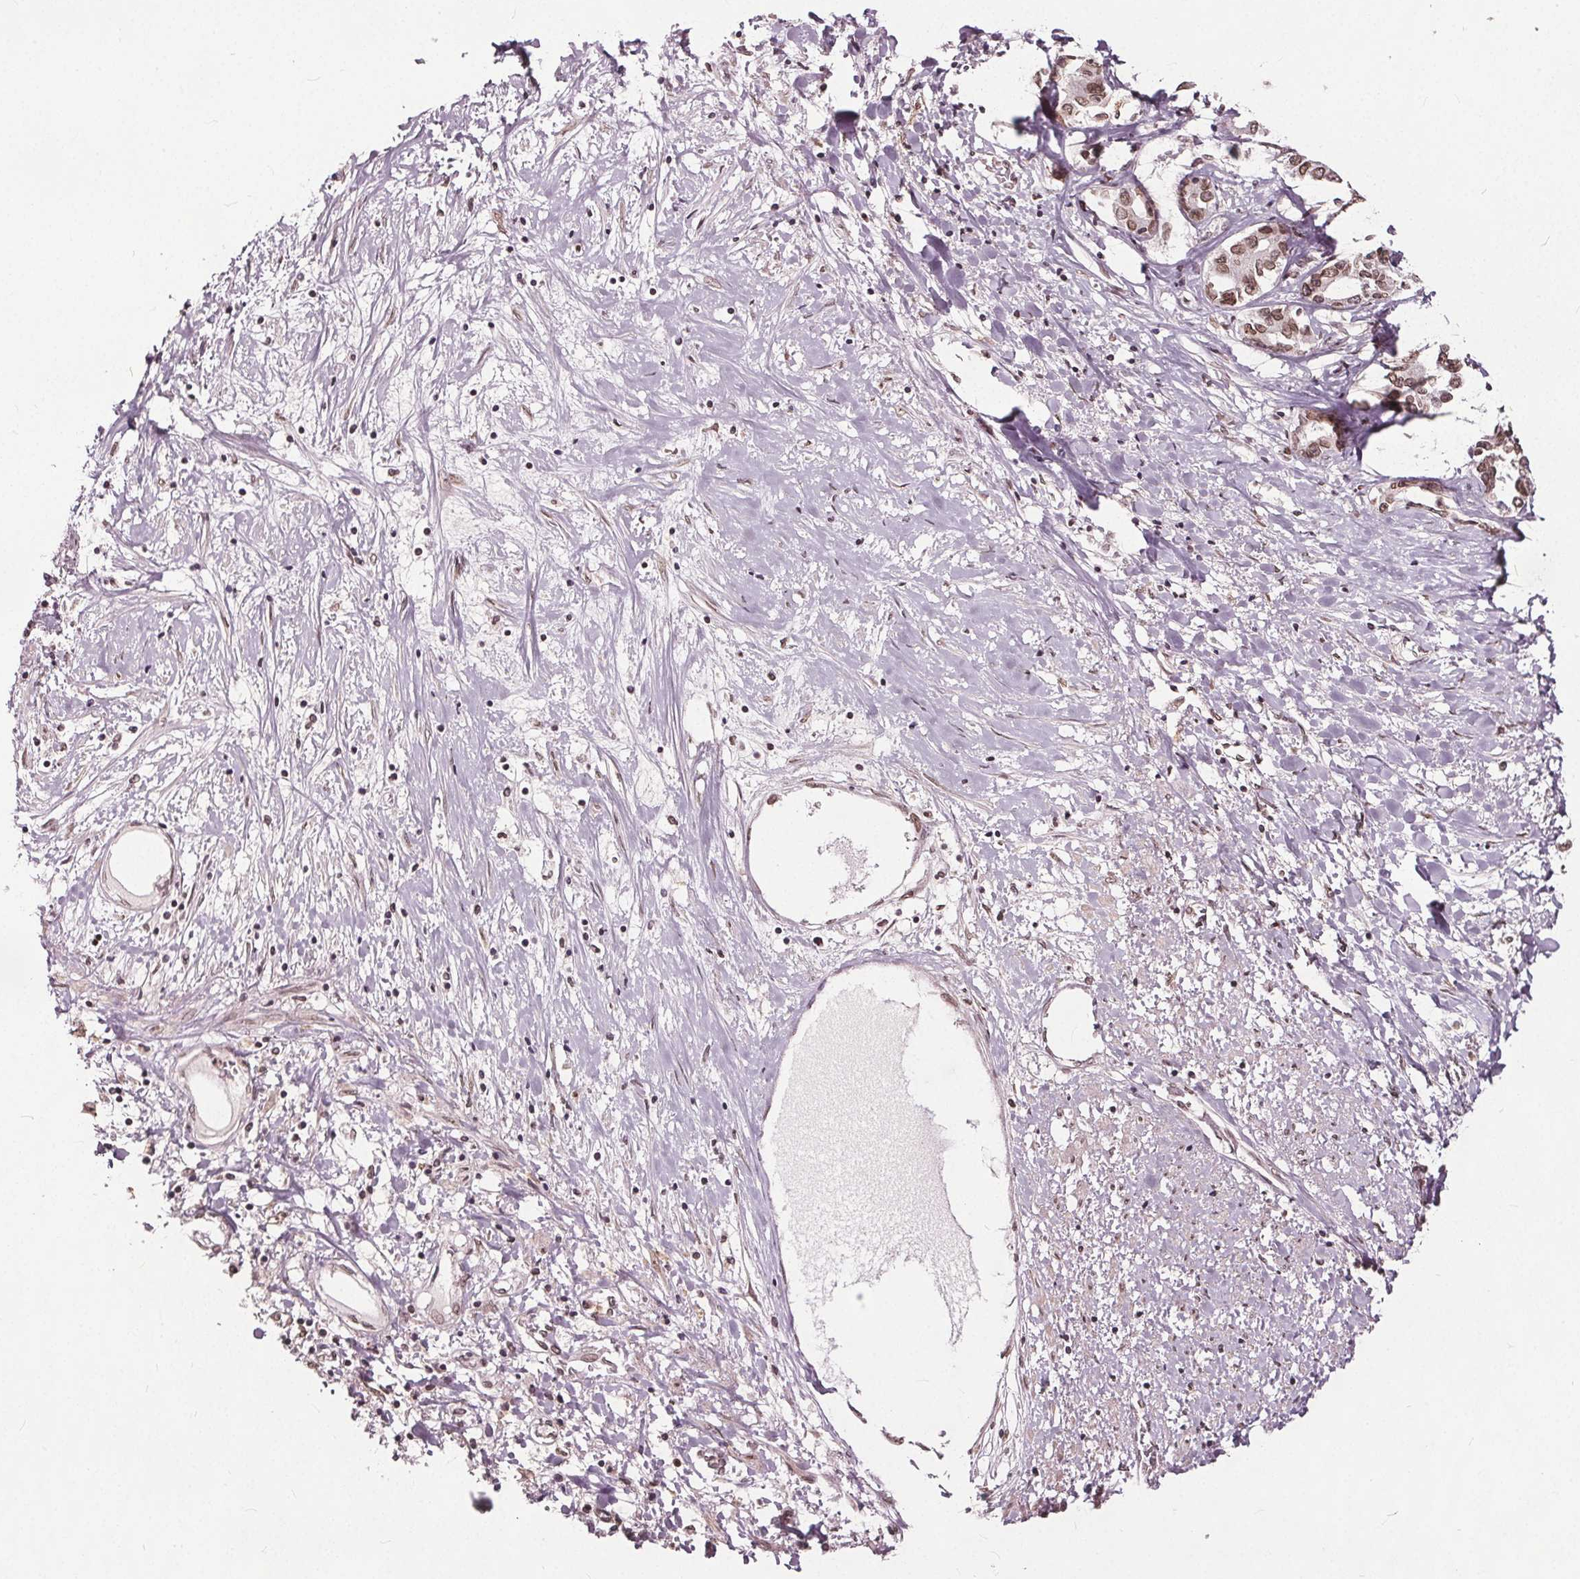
{"staining": {"intensity": "moderate", "quantity": ">75%", "location": "cytoplasmic/membranous,nuclear"}, "tissue": "liver cancer", "cell_type": "Tumor cells", "image_type": "cancer", "snomed": [{"axis": "morphology", "description": "Cholangiocarcinoma"}, {"axis": "topography", "description": "Liver"}], "caption": "The micrograph demonstrates staining of liver cholangiocarcinoma, revealing moderate cytoplasmic/membranous and nuclear protein expression (brown color) within tumor cells.", "gene": "TTC39C", "patient": {"sex": "male", "age": 59}}